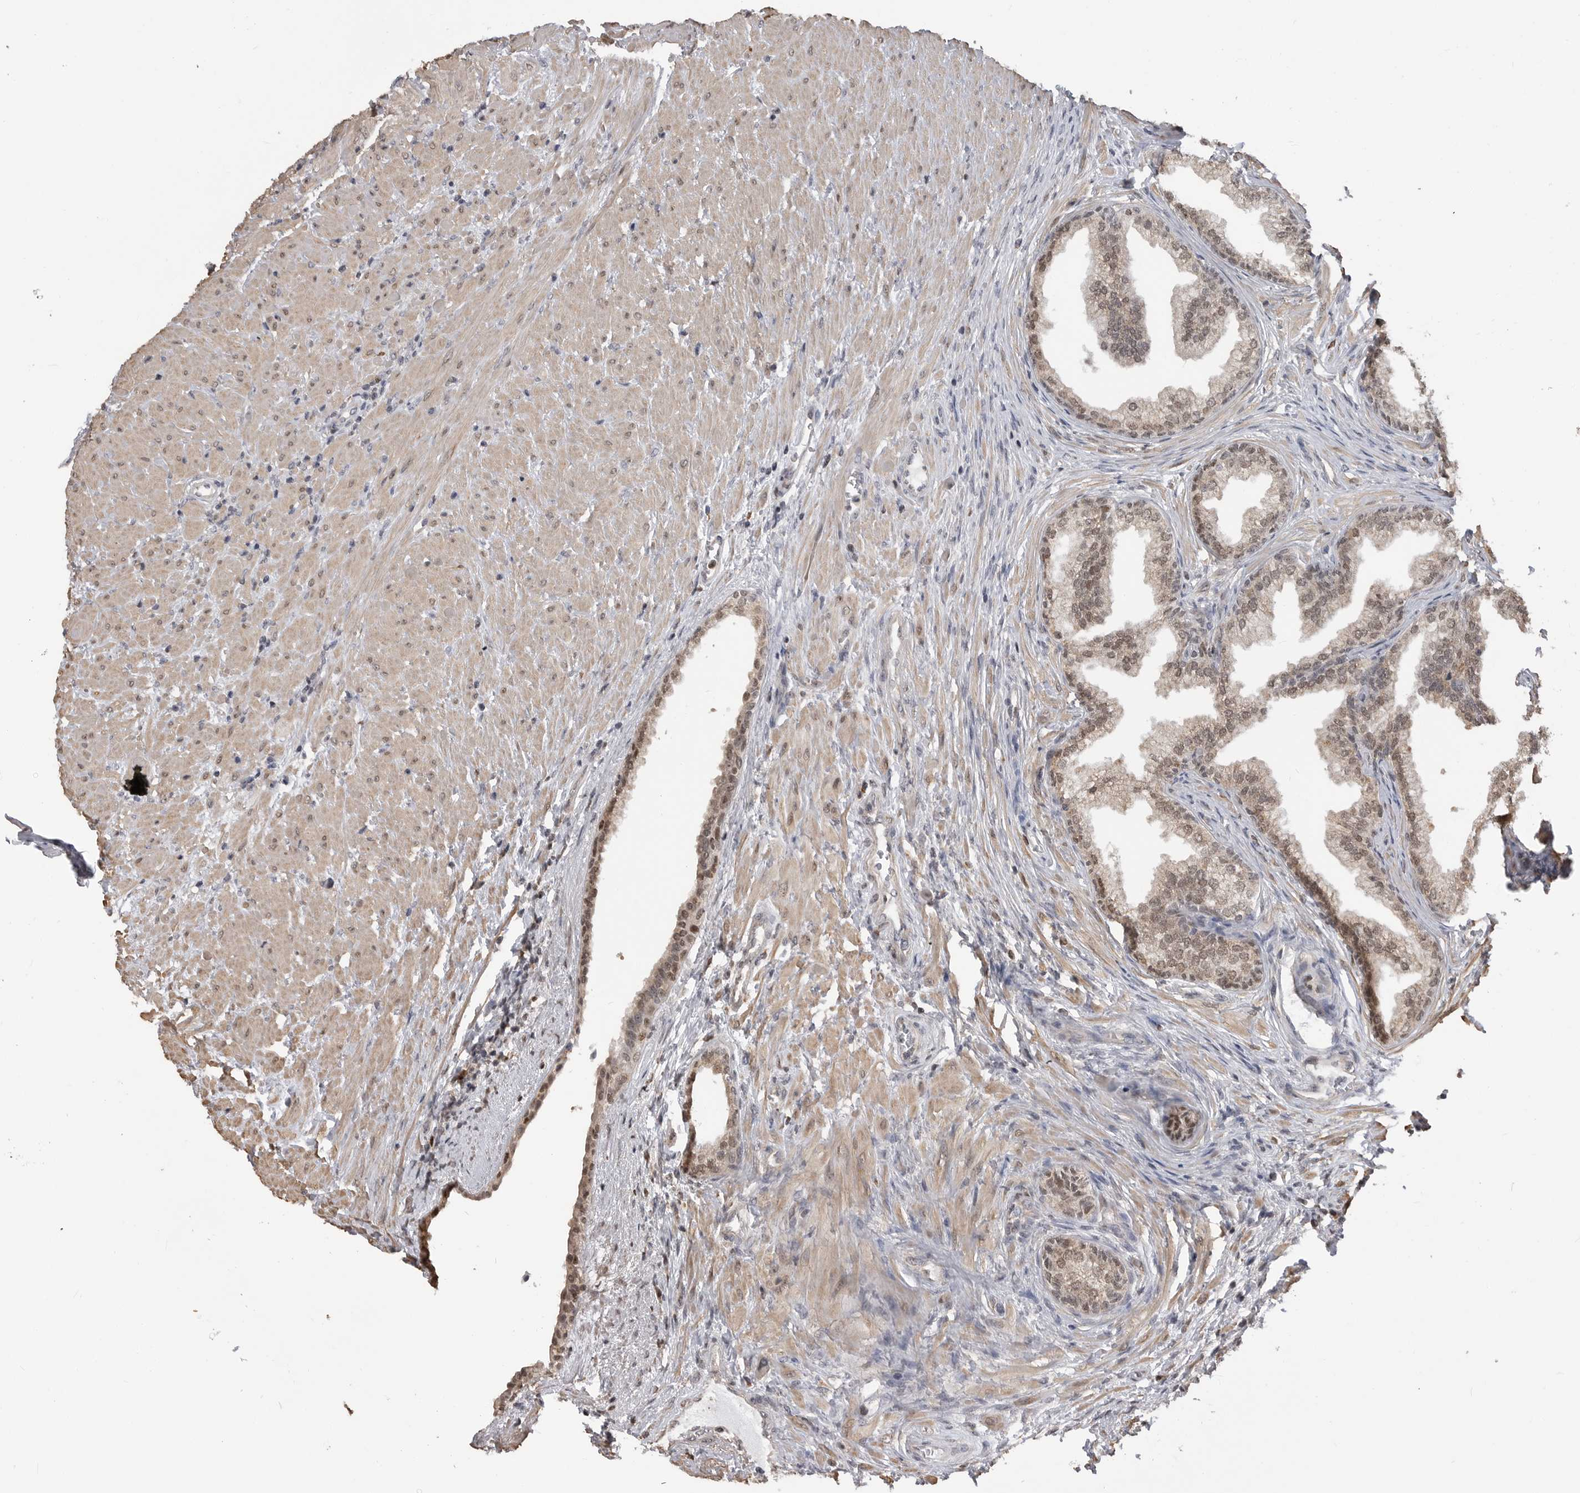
{"staining": {"intensity": "moderate", "quantity": ">75%", "location": "cytoplasmic/membranous,nuclear"}, "tissue": "prostate", "cell_type": "Glandular cells", "image_type": "normal", "snomed": [{"axis": "morphology", "description": "Normal tissue, NOS"}, {"axis": "topography", "description": "Prostate"}], "caption": "The micrograph shows staining of normal prostate, revealing moderate cytoplasmic/membranous,nuclear protein expression (brown color) within glandular cells. Using DAB (brown) and hematoxylin (blue) stains, captured at high magnification using brightfield microscopy.", "gene": "SMARCC1", "patient": {"sex": "male", "age": 76}}